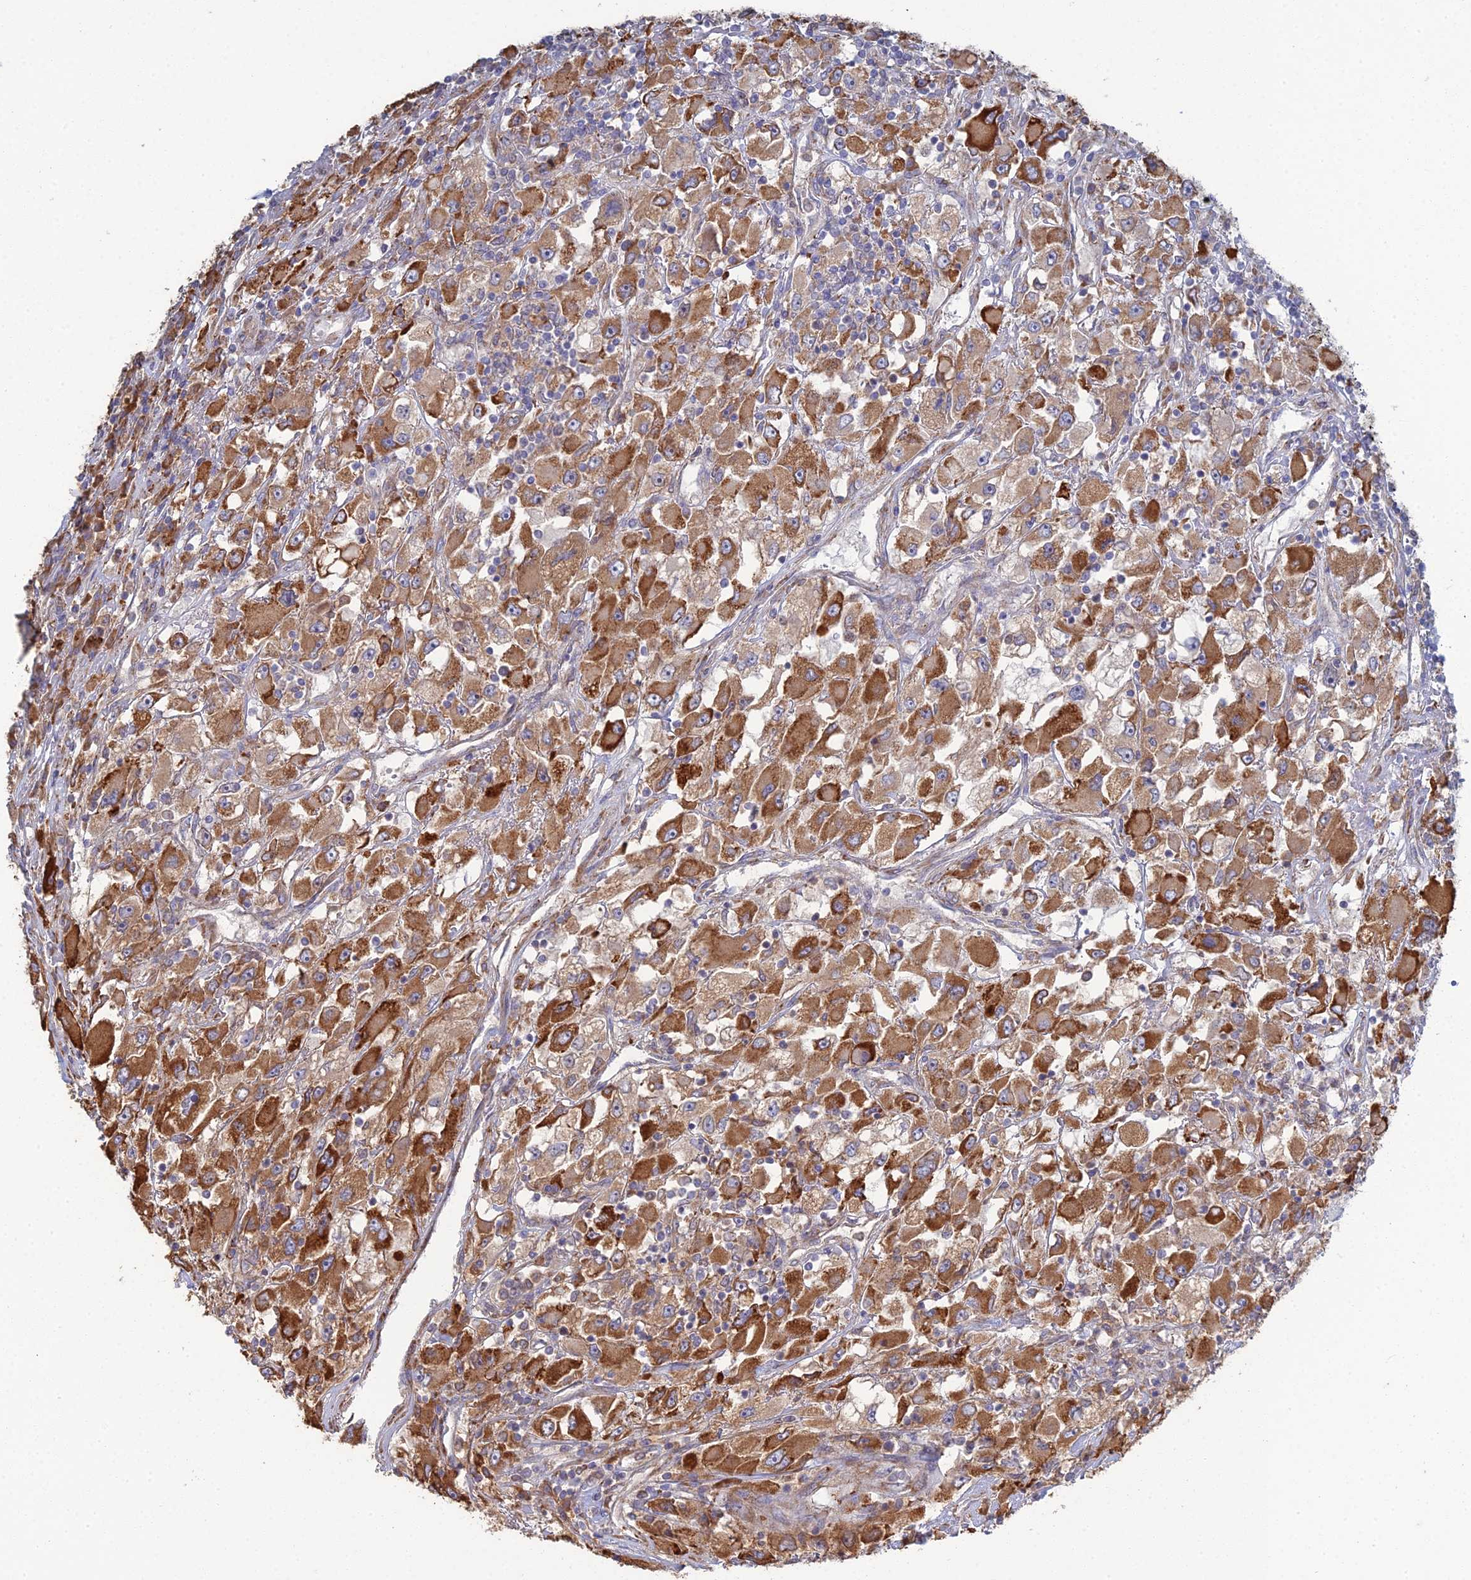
{"staining": {"intensity": "strong", "quantity": ">75%", "location": "cytoplasmic/membranous"}, "tissue": "renal cancer", "cell_type": "Tumor cells", "image_type": "cancer", "snomed": [{"axis": "morphology", "description": "Adenocarcinoma, NOS"}, {"axis": "topography", "description": "Kidney"}], "caption": "Immunohistochemical staining of human adenocarcinoma (renal) shows high levels of strong cytoplasmic/membranous positivity in about >75% of tumor cells.", "gene": "TRAPPC6A", "patient": {"sex": "female", "age": 52}}